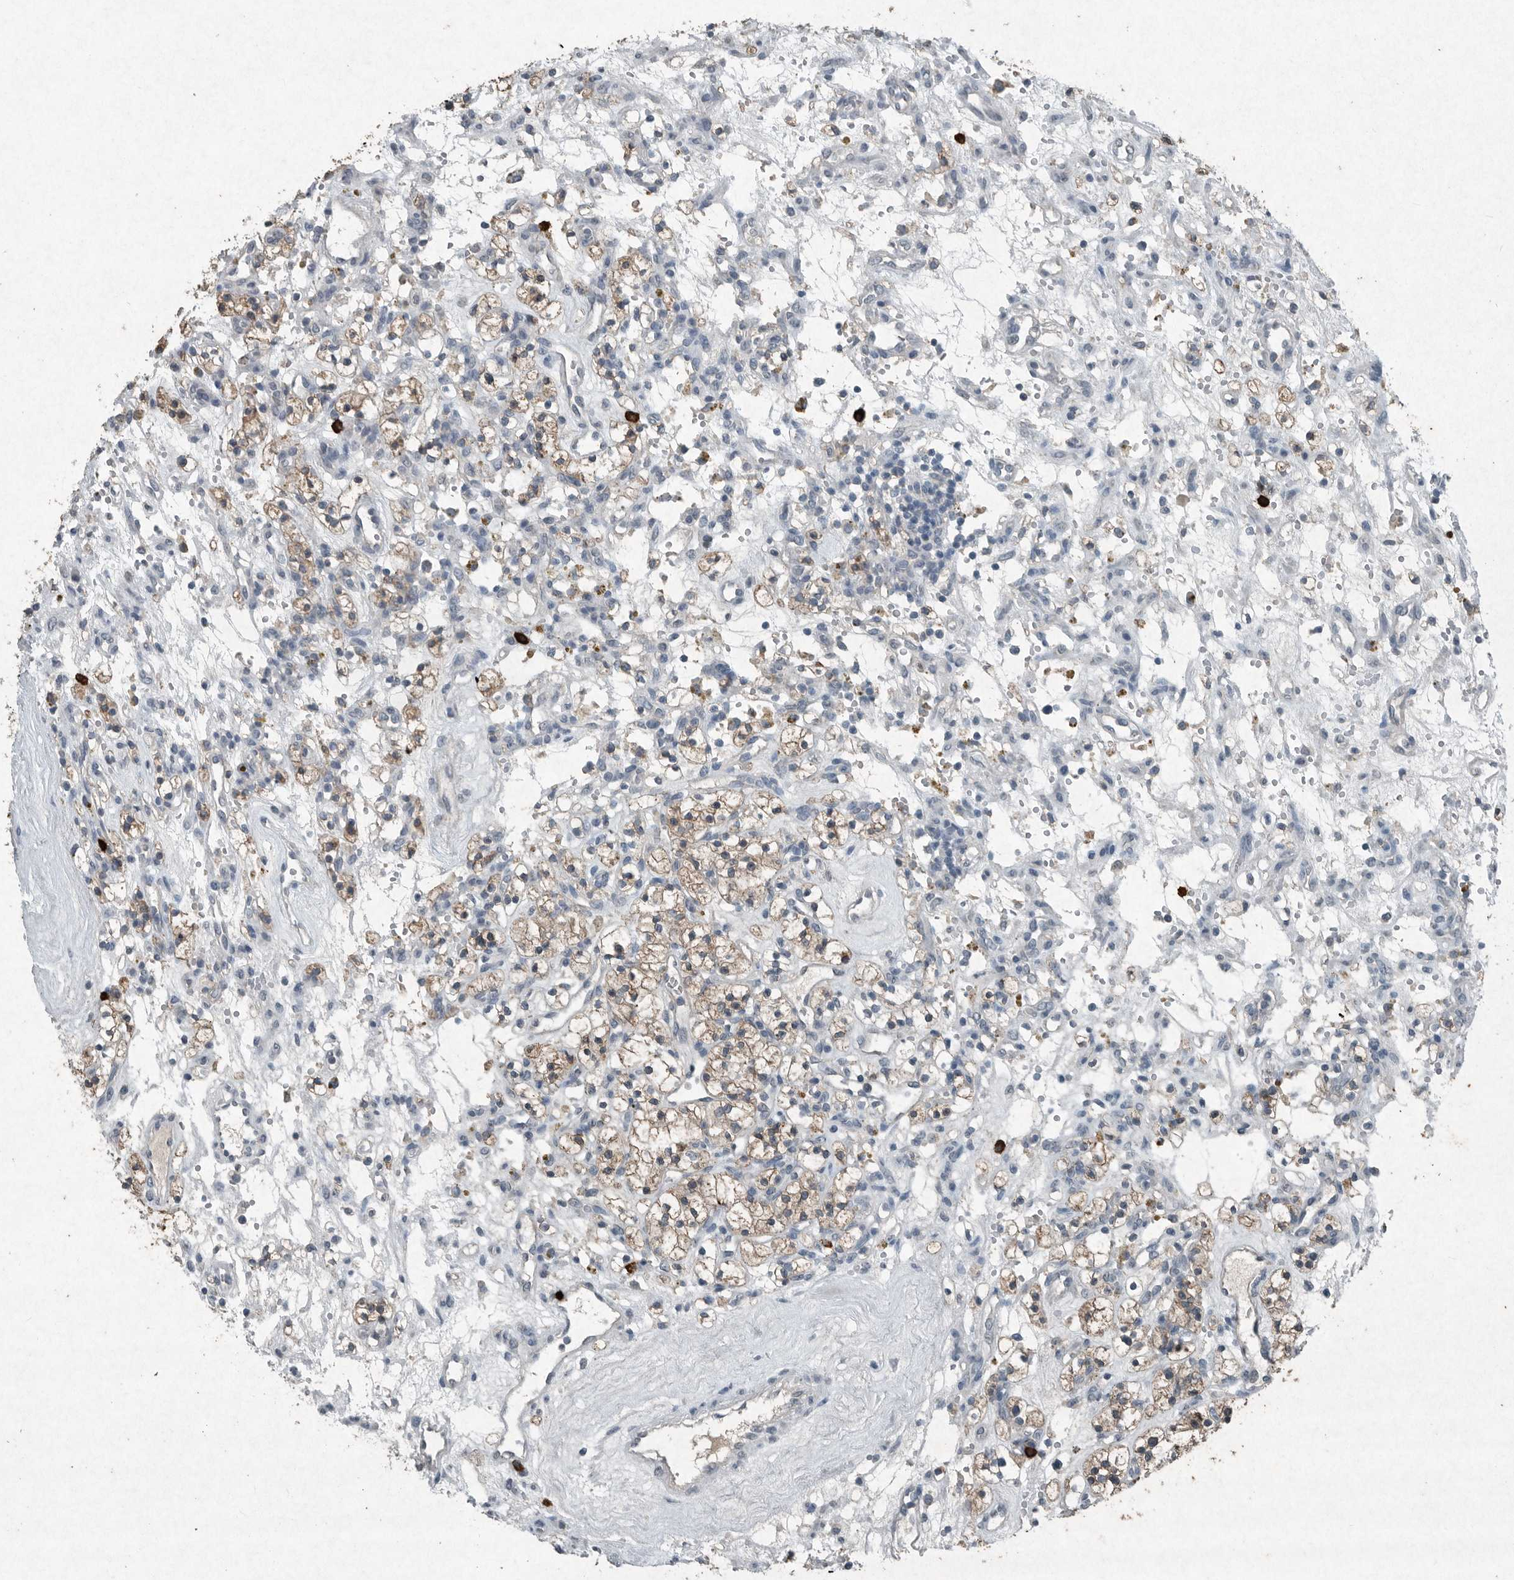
{"staining": {"intensity": "weak", "quantity": ">75%", "location": "cytoplasmic/membranous"}, "tissue": "renal cancer", "cell_type": "Tumor cells", "image_type": "cancer", "snomed": [{"axis": "morphology", "description": "Adenocarcinoma, NOS"}, {"axis": "topography", "description": "Kidney"}], "caption": "About >75% of tumor cells in renal cancer show weak cytoplasmic/membranous protein staining as visualized by brown immunohistochemical staining.", "gene": "IL20", "patient": {"sex": "female", "age": 57}}